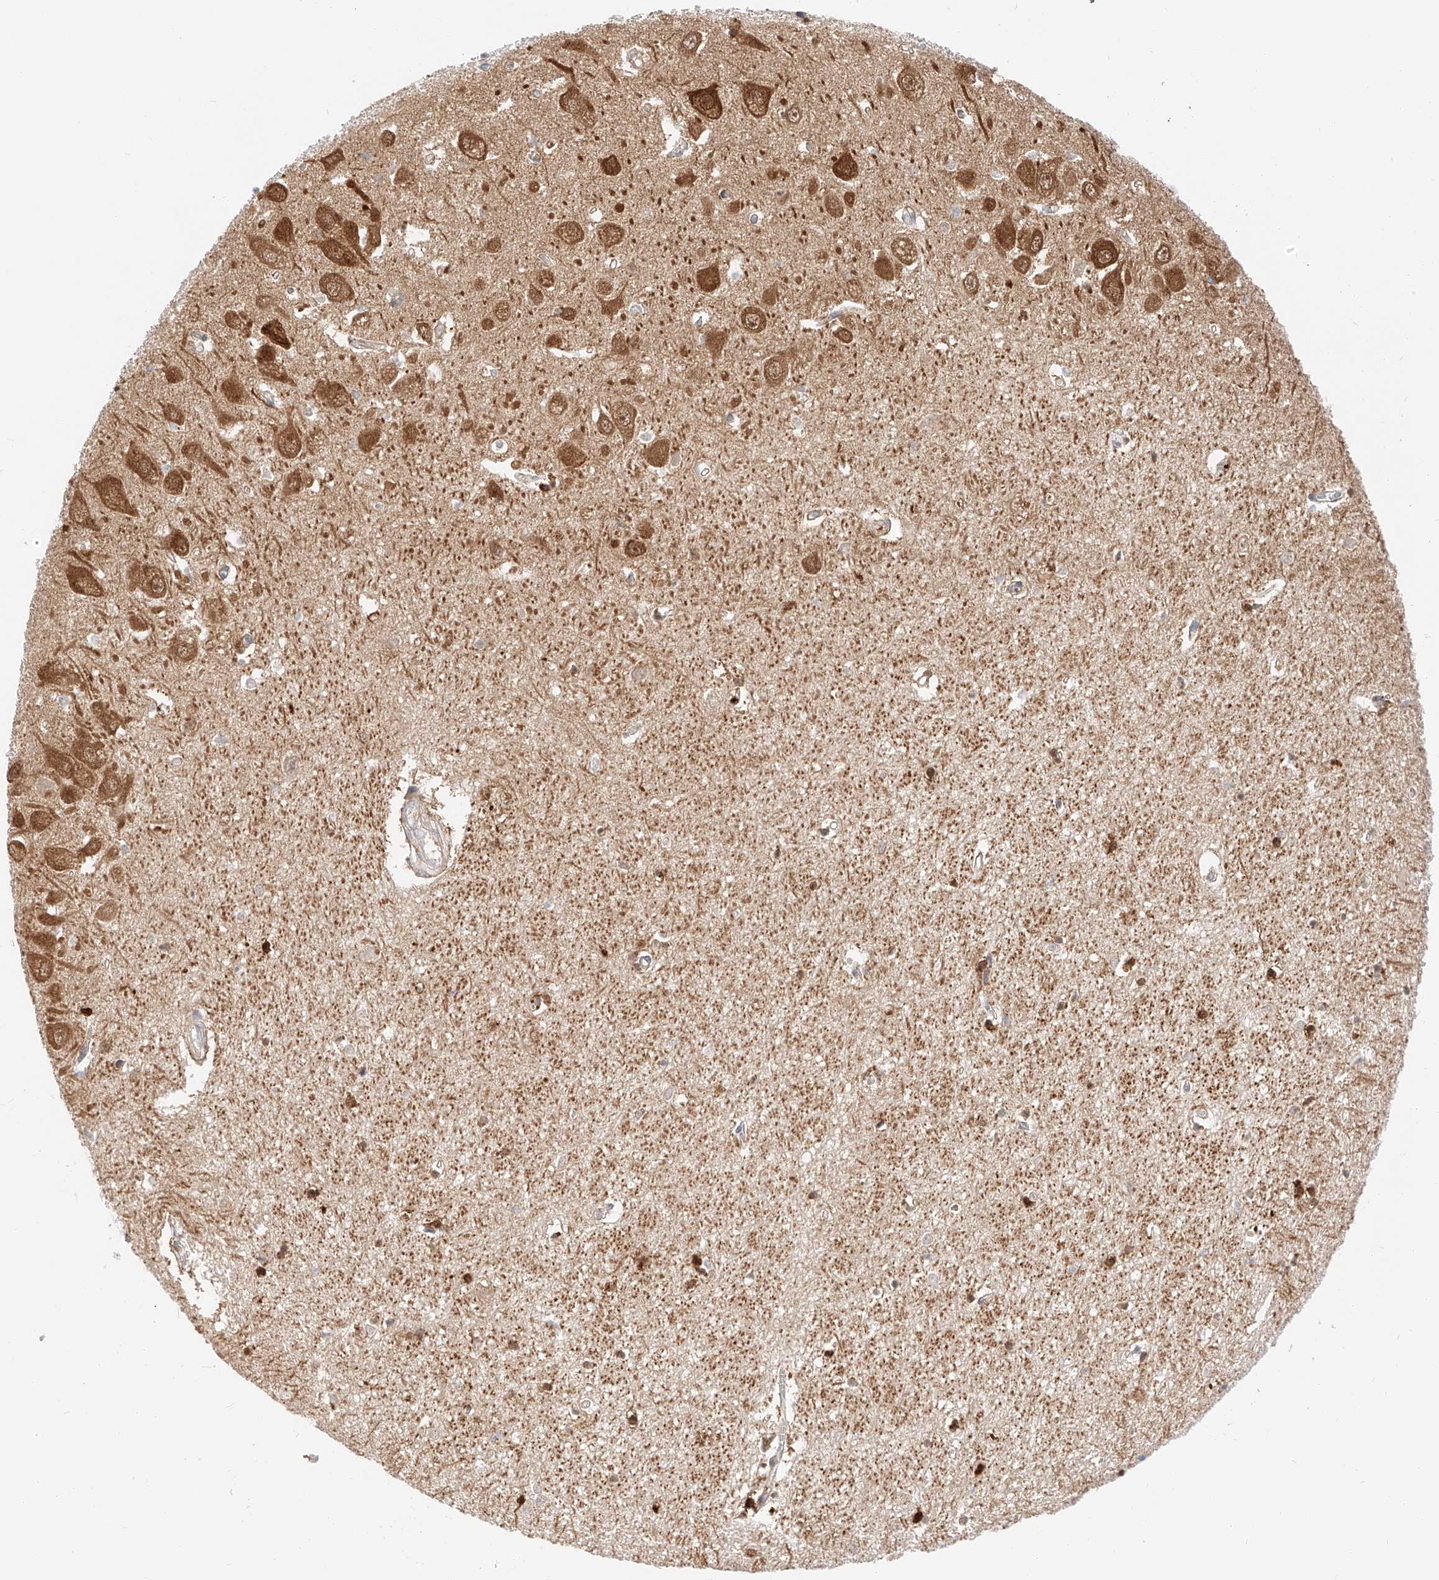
{"staining": {"intensity": "strong", "quantity": "25%-75%", "location": "cytoplasmic/membranous,nuclear"}, "tissue": "hippocampus", "cell_type": "Glial cells", "image_type": "normal", "snomed": [{"axis": "morphology", "description": "Normal tissue, NOS"}, {"axis": "topography", "description": "Hippocampus"}], "caption": "DAB (3,3'-diaminobenzidine) immunohistochemical staining of benign hippocampus reveals strong cytoplasmic/membranous,nuclear protein positivity in about 25%-75% of glial cells. The staining was performed using DAB, with brown indicating positive protein expression. Nuclei are stained blue with hematoxylin.", "gene": "MAP7", "patient": {"sex": "female", "age": 64}}